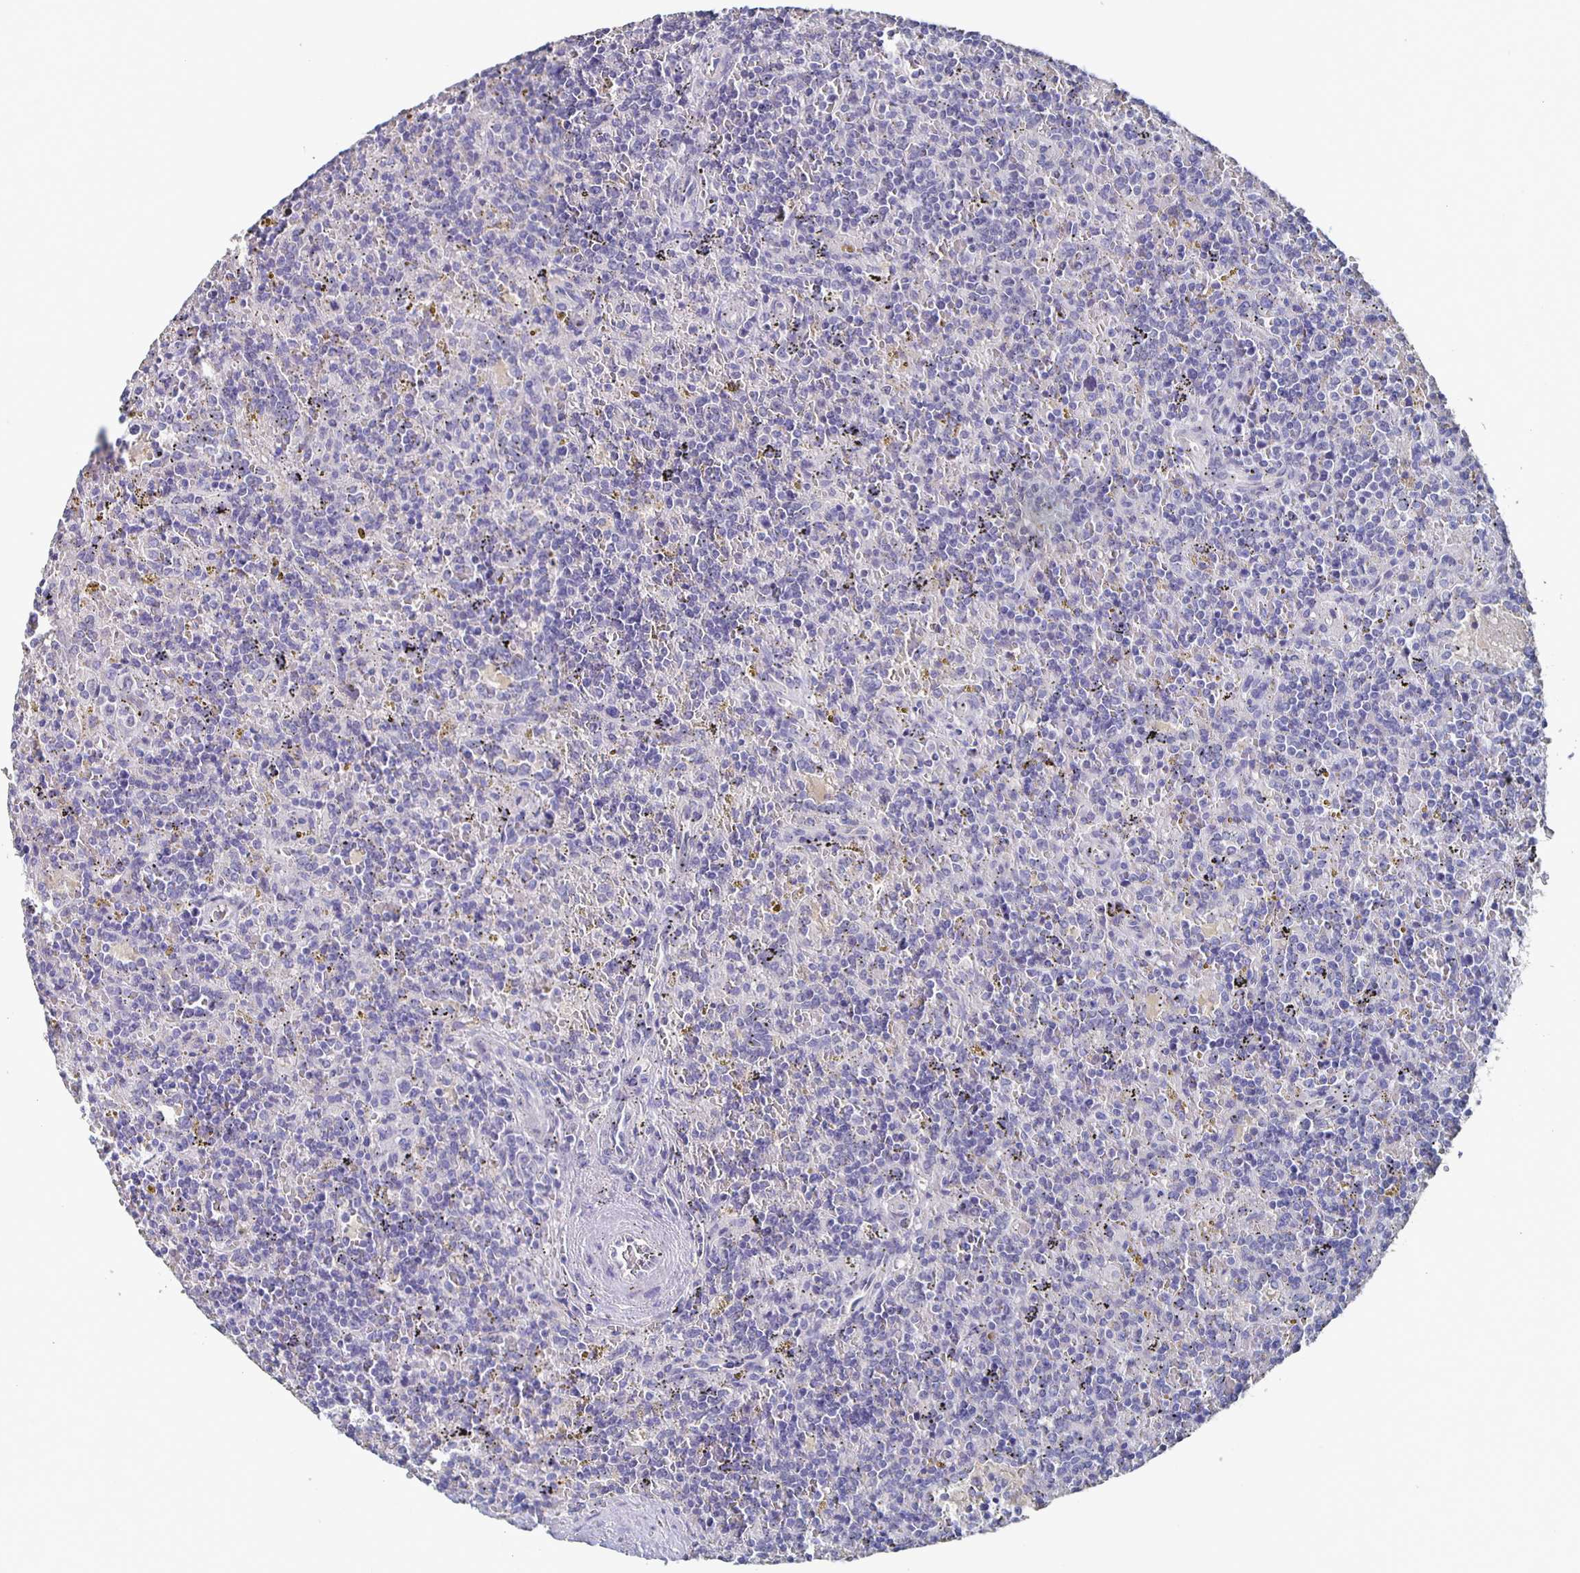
{"staining": {"intensity": "negative", "quantity": "none", "location": "none"}, "tissue": "lymphoma", "cell_type": "Tumor cells", "image_type": "cancer", "snomed": [{"axis": "morphology", "description": "Malignant lymphoma, non-Hodgkin's type, Low grade"}, {"axis": "topography", "description": "Spleen"}], "caption": "IHC micrograph of neoplastic tissue: malignant lymphoma, non-Hodgkin's type (low-grade) stained with DAB (3,3'-diaminobenzidine) displays no significant protein expression in tumor cells.", "gene": "CACNA2D2", "patient": {"sex": "male", "age": 67}}